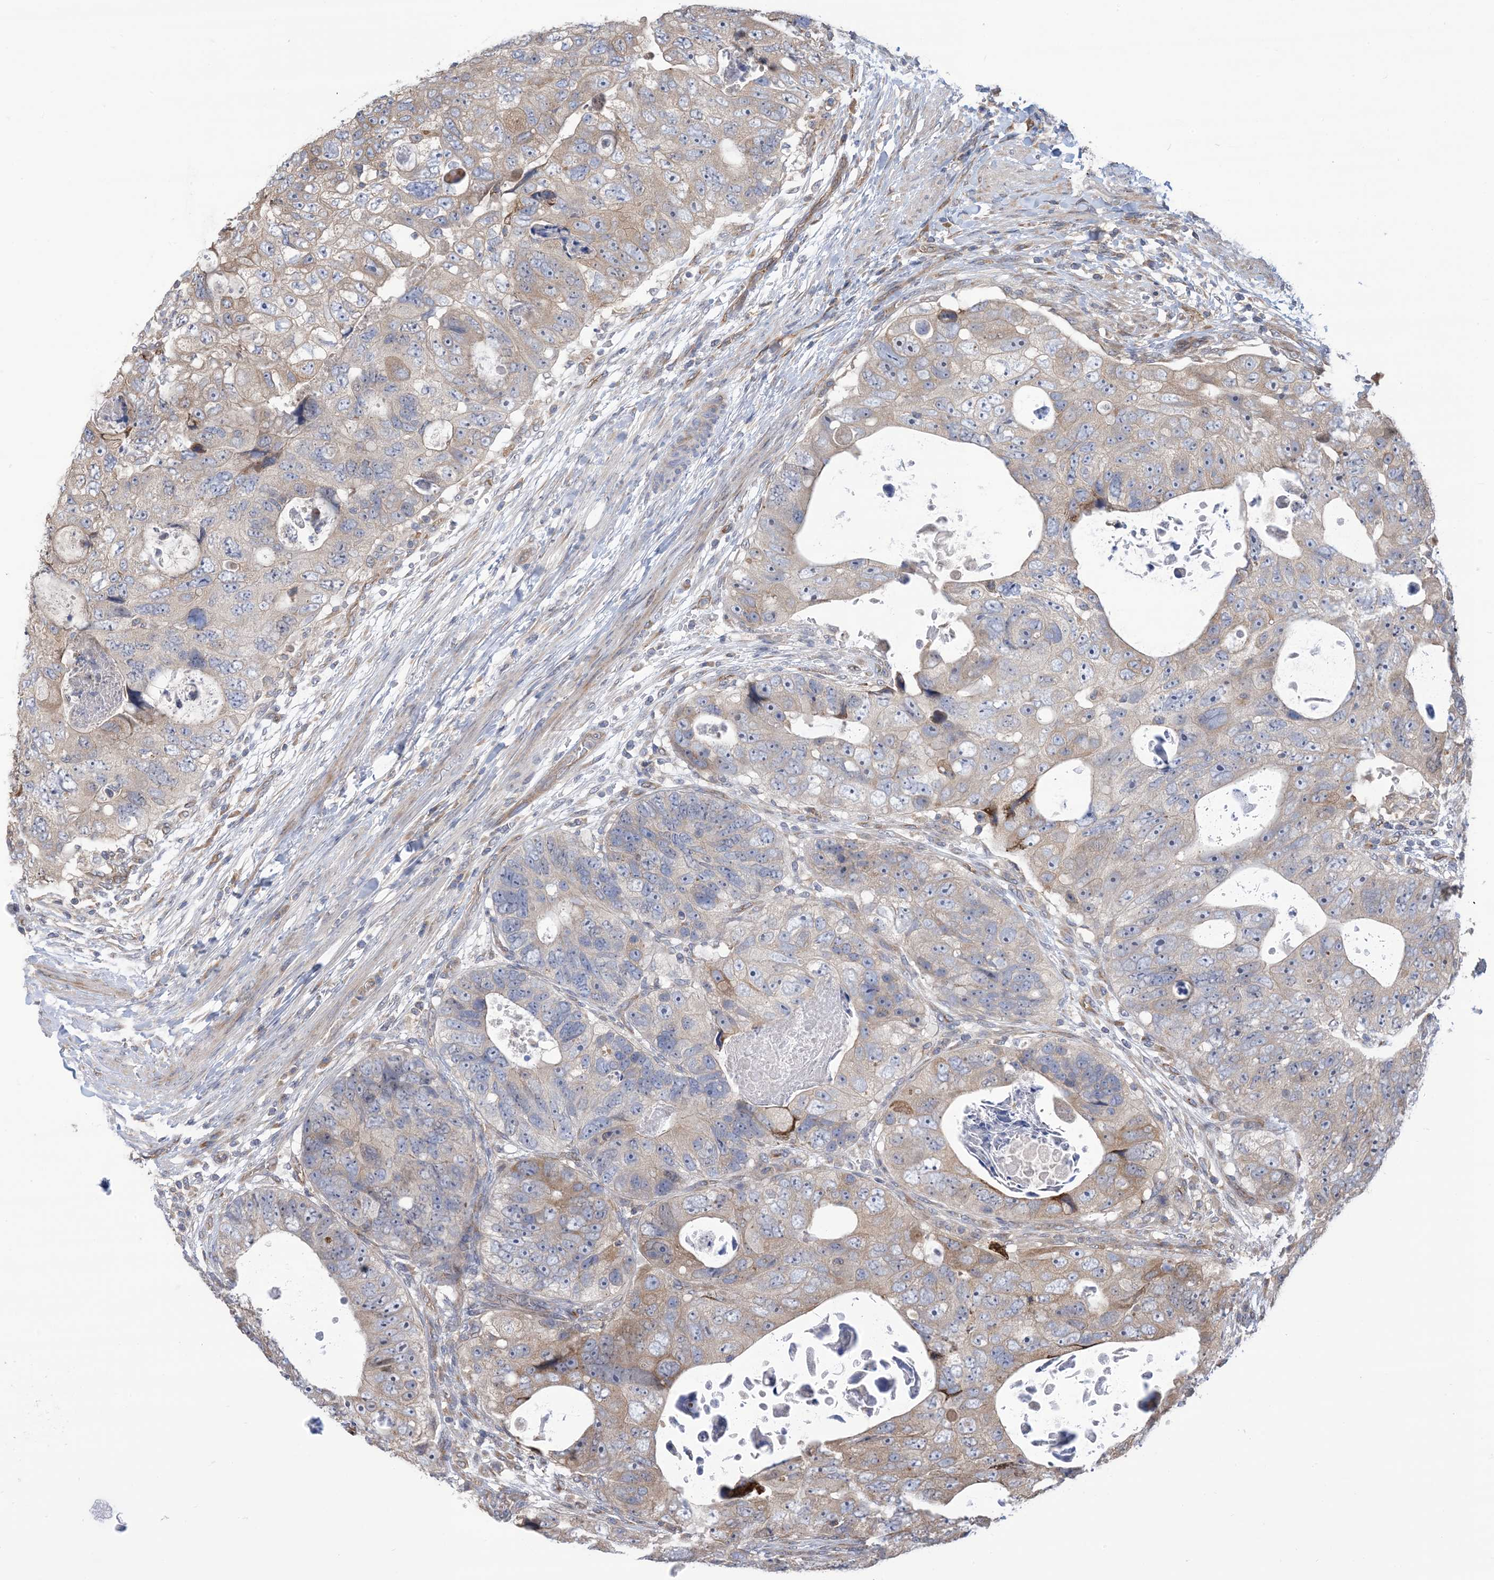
{"staining": {"intensity": "moderate", "quantity": "<25%", "location": "cytoplasmic/membranous"}, "tissue": "colorectal cancer", "cell_type": "Tumor cells", "image_type": "cancer", "snomed": [{"axis": "morphology", "description": "Adenocarcinoma, NOS"}, {"axis": "topography", "description": "Rectum"}], "caption": "This micrograph exhibits IHC staining of human colorectal cancer, with low moderate cytoplasmic/membranous positivity in approximately <25% of tumor cells.", "gene": "CLEC16A", "patient": {"sex": "male", "age": 59}}